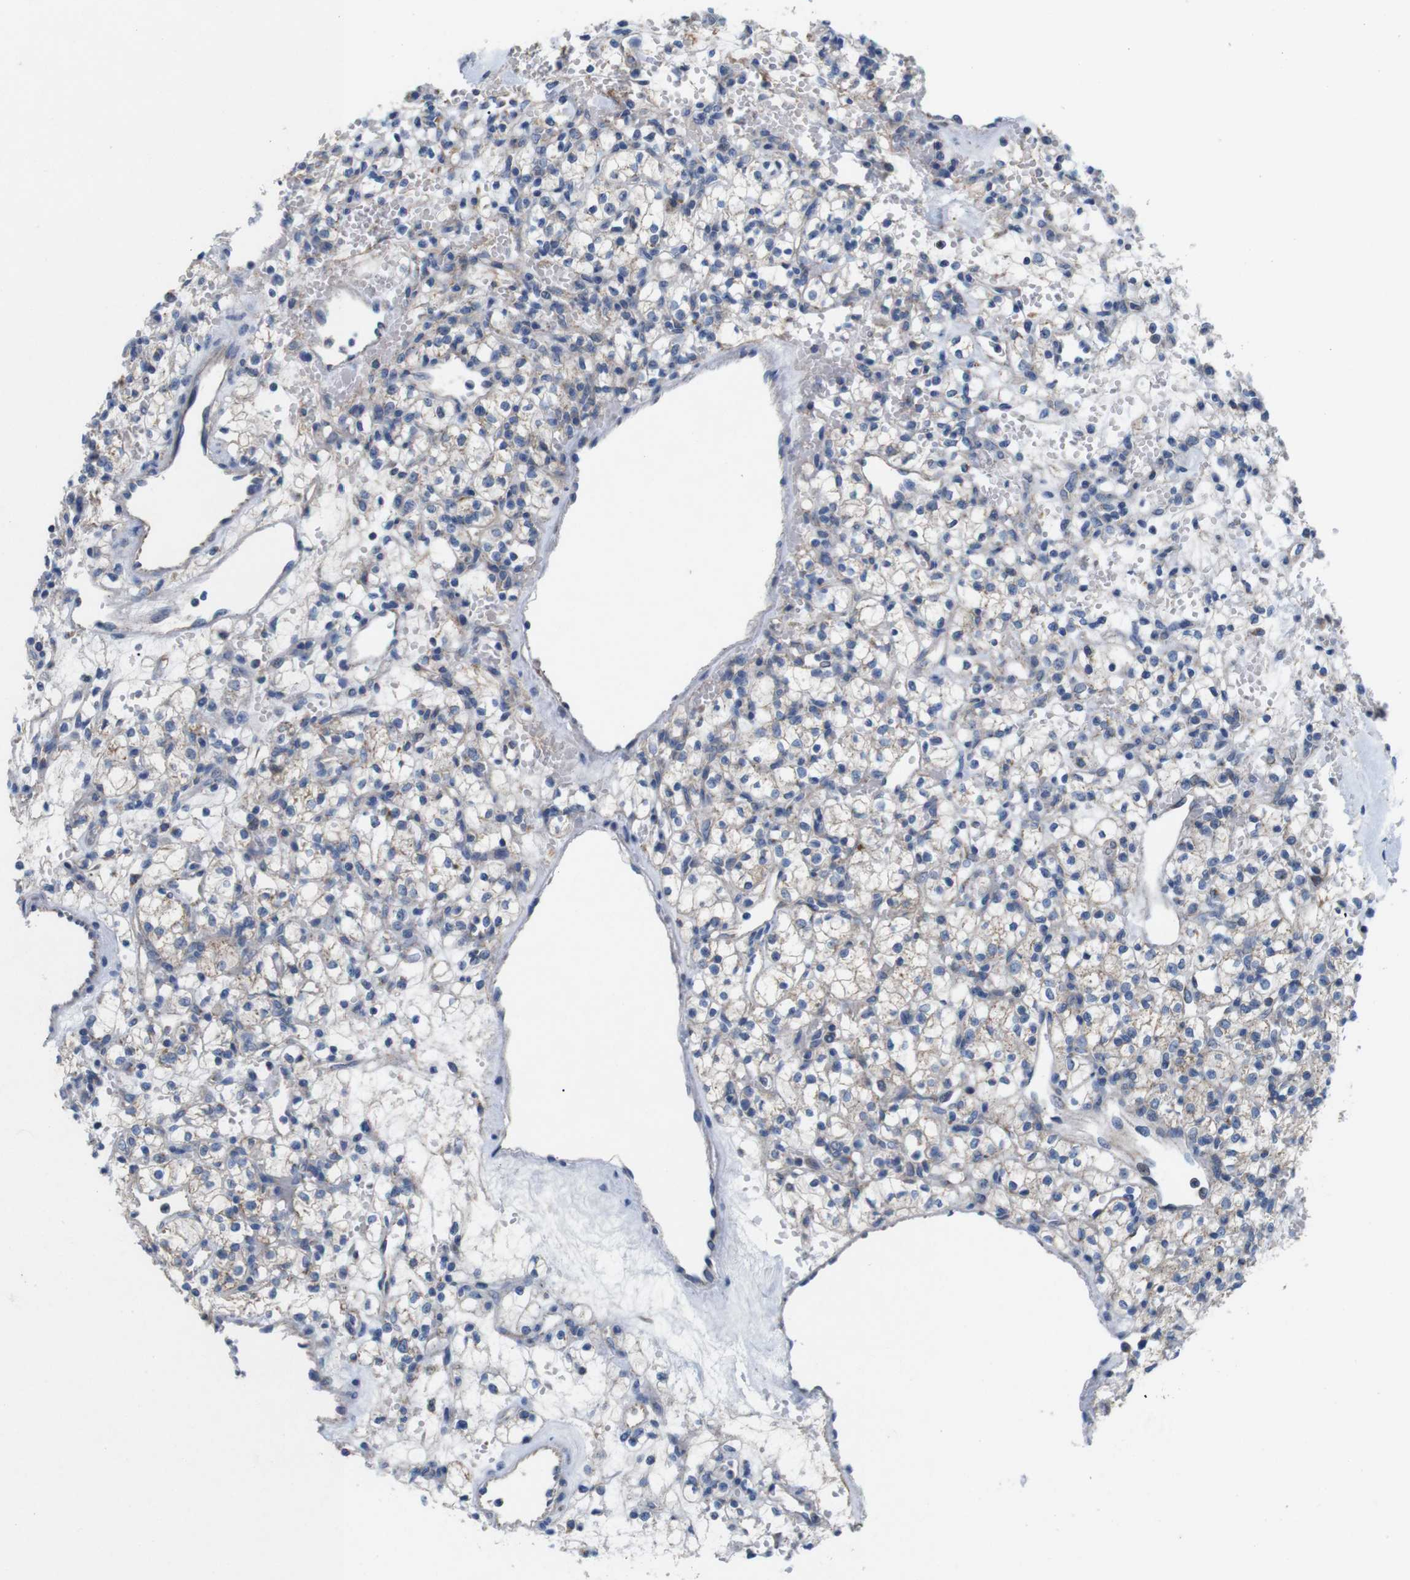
{"staining": {"intensity": "weak", "quantity": ">75%", "location": "cytoplasmic/membranous"}, "tissue": "renal cancer", "cell_type": "Tumor cells", "image_type": "cancer", "snomed": [{"axis": "morphology", "description": "Adenocarcinoma, NOS"}, {"axis": "topography", "description": "Kidney"}], "caption": "Adenocarcinoma (renal) was stained to show a protein in brown. There is low levels of weak cytoplasmic/membranous staining in approximately >75% of tumor cells.", "gene": "F2RL1", "patient": {"sex": "female", "age": 60}}